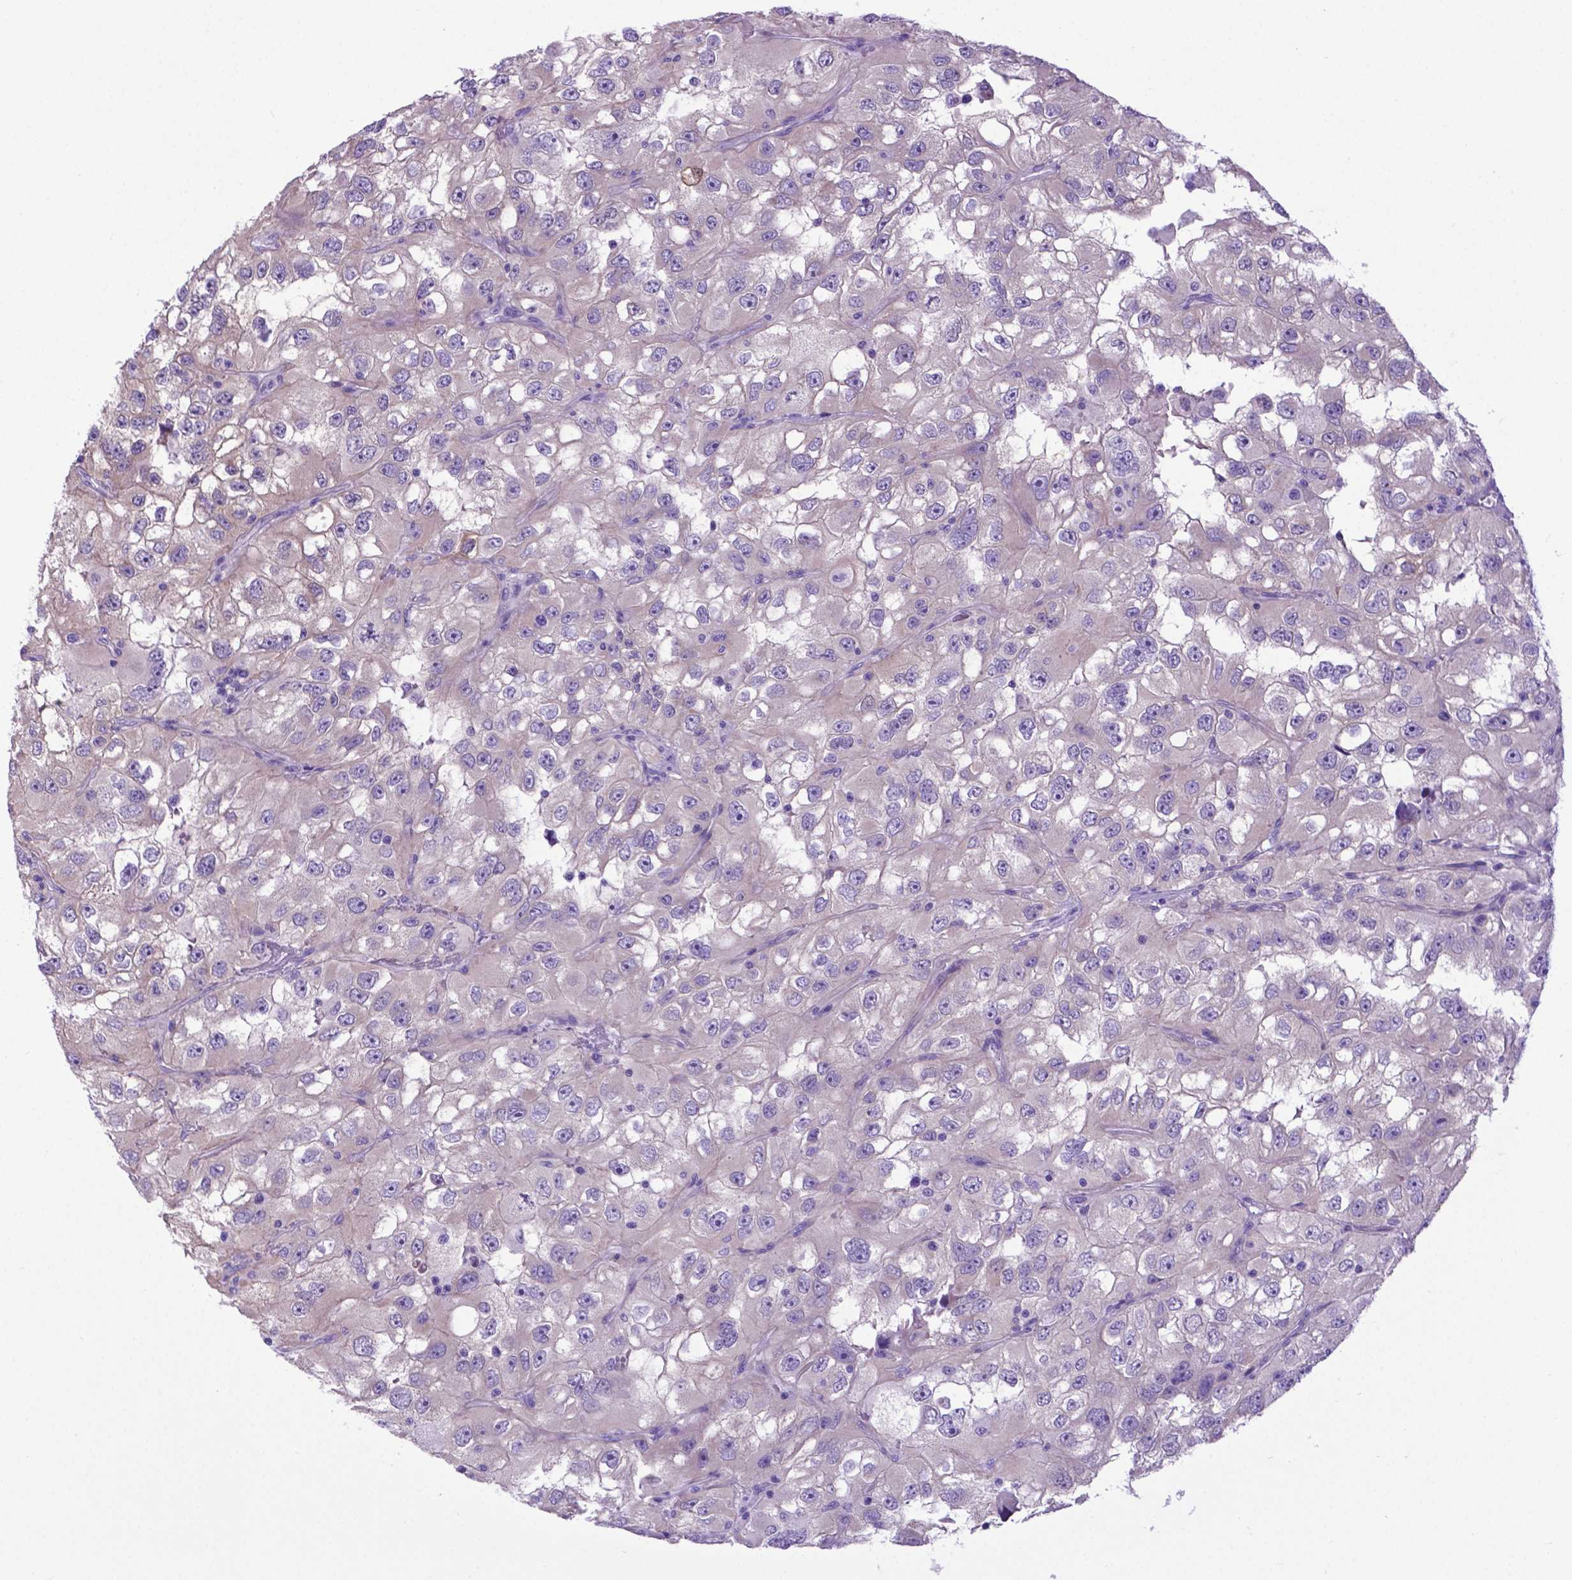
{"staining": {"intensity": "negative", "quantity": "none", "location": "none"}, "tissue": "renal cancer", "cell_type": "Tumor cells", "image_type": "cancer", "snomed": [{"axis": "morphology", "description": "Adenocarcinoma, NOS"}, {"axis": "topography", "description": "Kidney"}], "caption": "There is no significant positivity in tumor cells of renal adenocarcinoma.", "gene": "ADRA2B", "patient": {"sex": "male", "age": 64}}